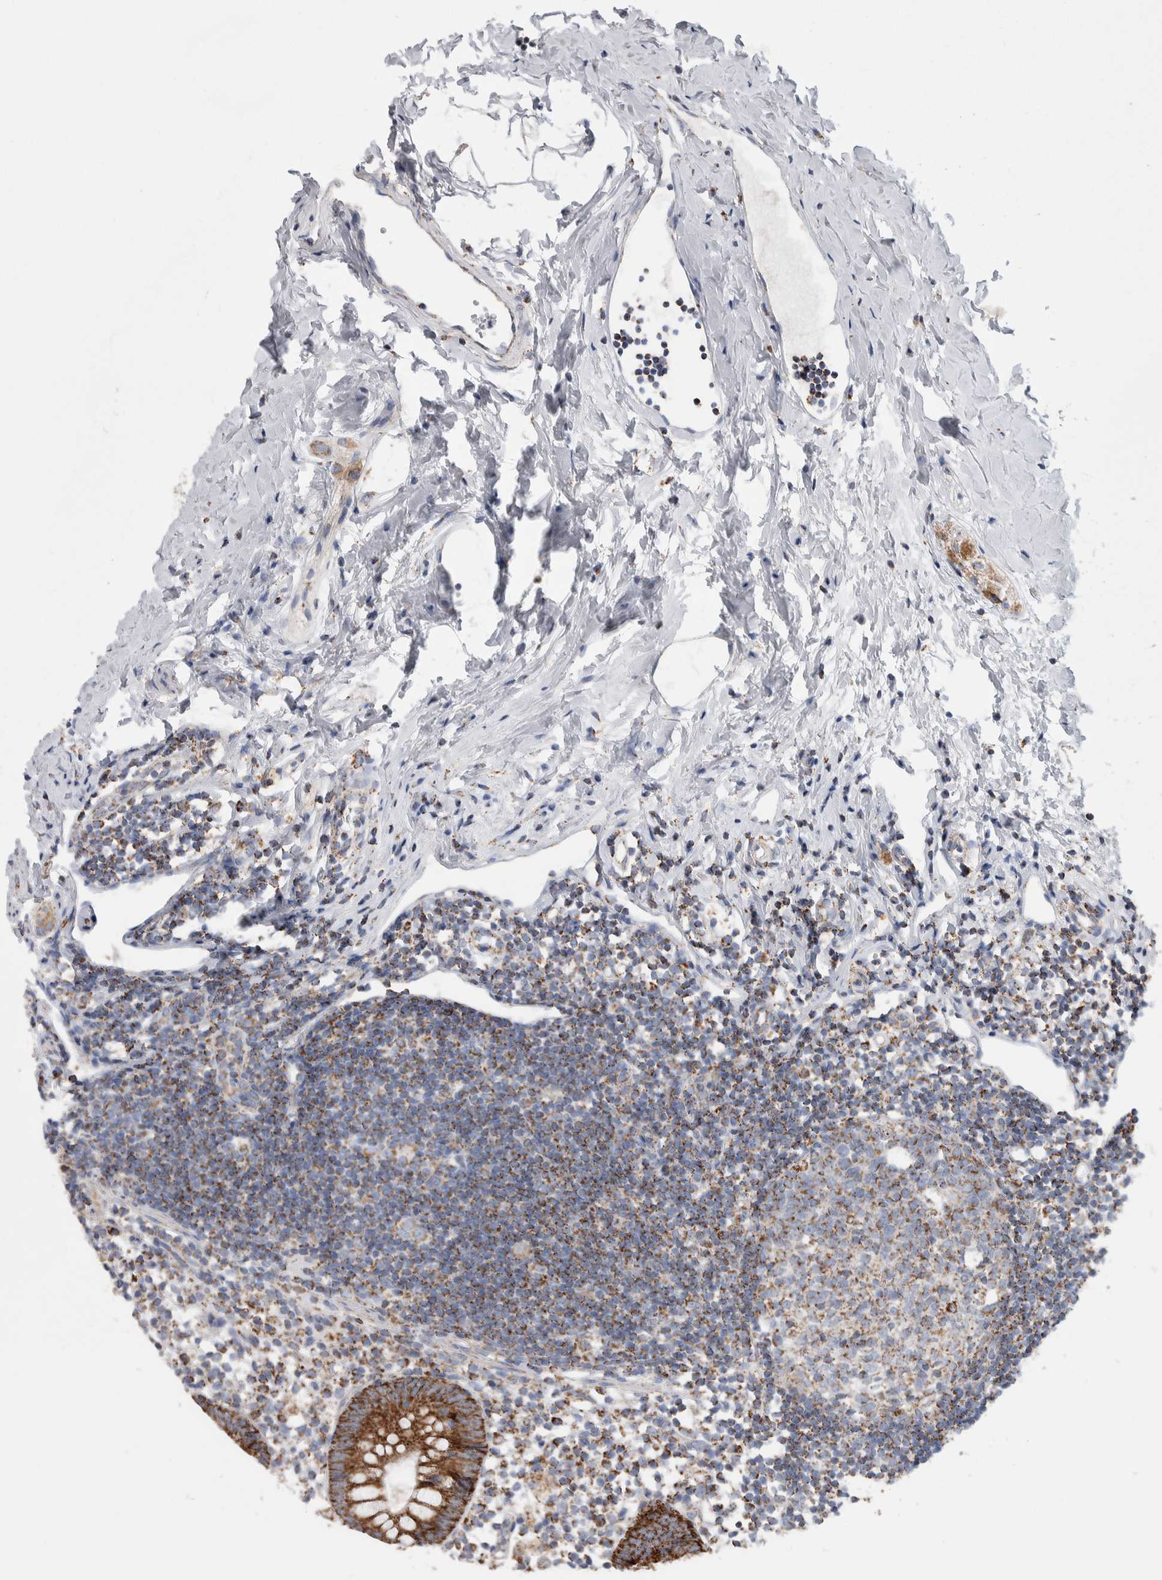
{"staining": {"intensity": "strong", "quantity": ">75%", "location": "cytoplasmic/membranous"}, "tissue": "appendix", "cell_type": "Glandular cells", "image_type": "normal", "snomed": [{"axis": "morphology", "description": "Normal tissue, NOS"}, {"axis": "topography", "description": "Appendix"}], "caption": "Strong cytoplasmic/membranous staining for a protein is seen in approximately >75% of glandular cells of benign appendix using IHC.", "gene": "ETFA", "patient": {"sex": "female", "age": 20}}